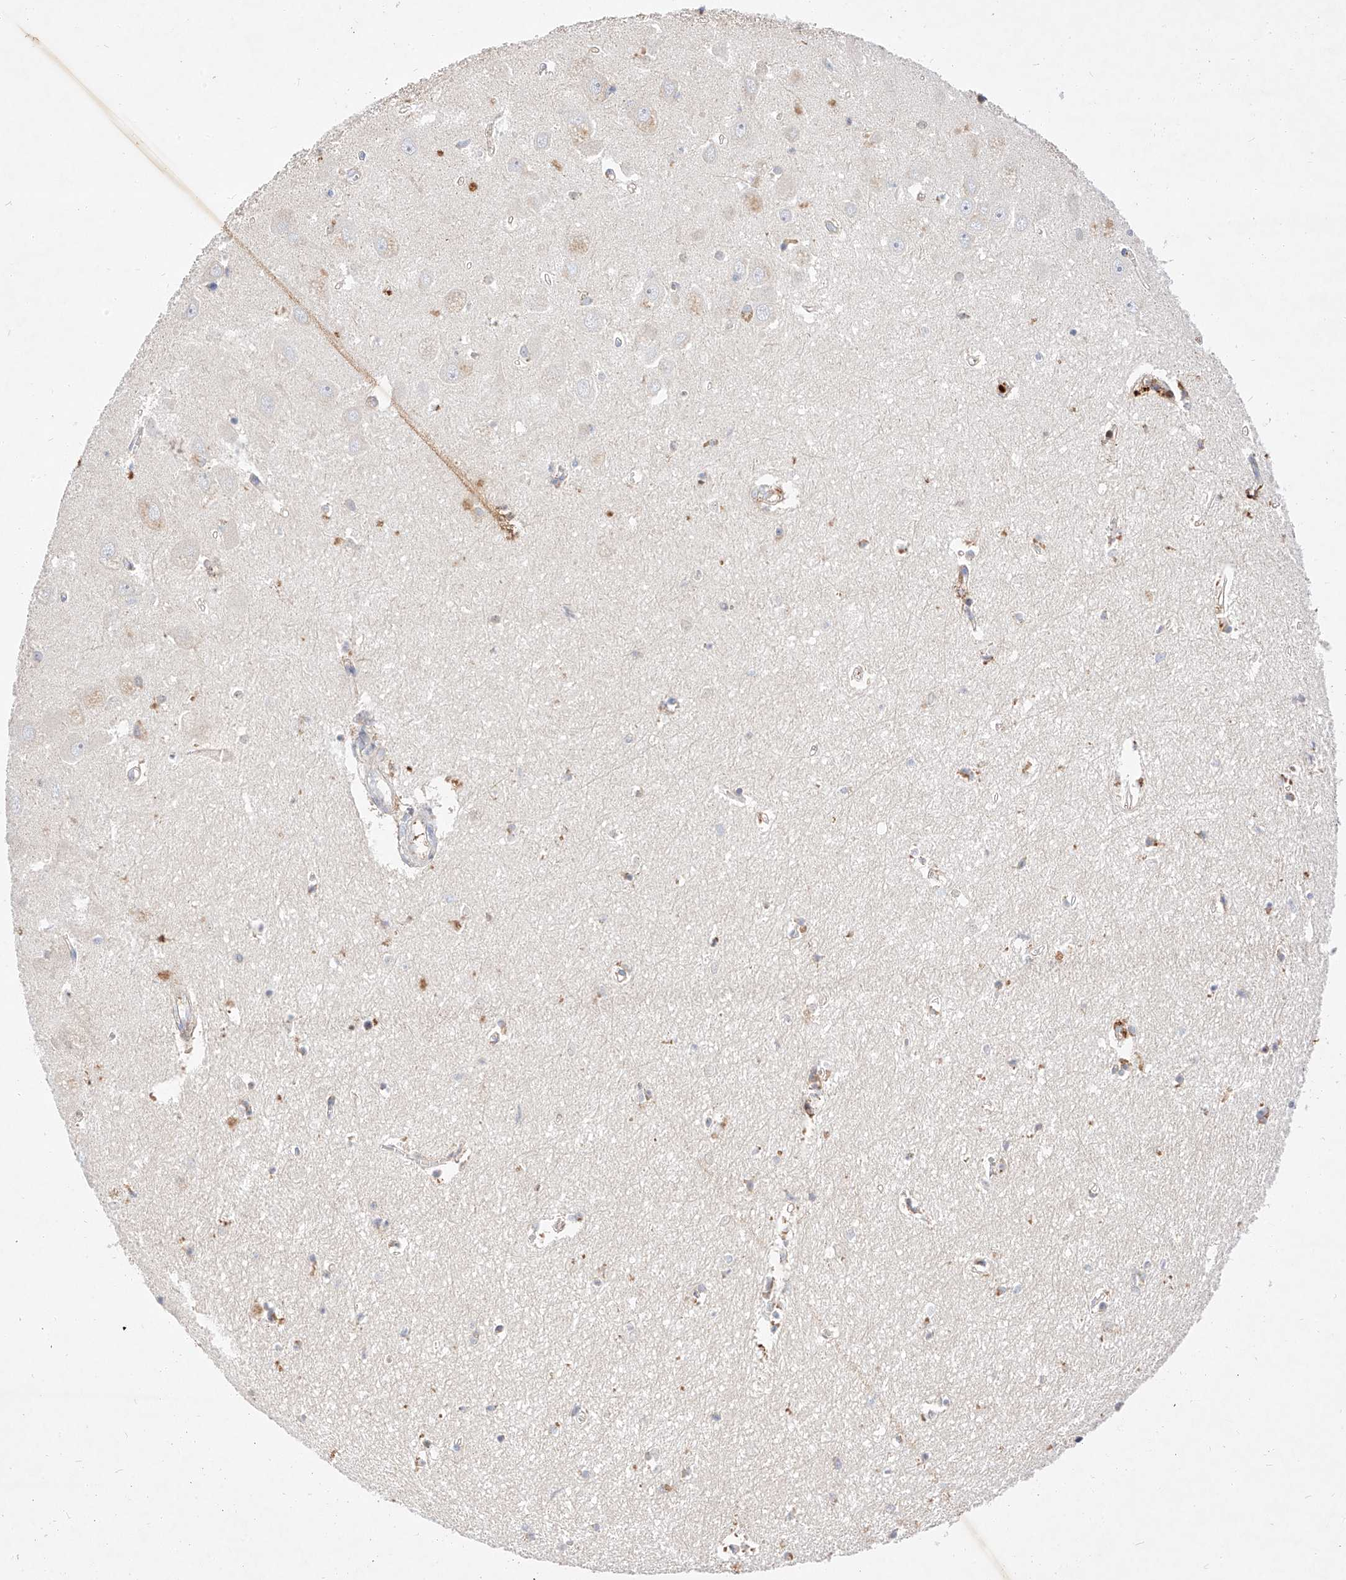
{"staining": {"intensity": "moderate", "quantity": "<25%", "location": "cytoplasmic/membranous"}, "tissue": "hippocampus", "cell_type": "Glial cells", "image_type": "normal", "snomed": [{"axis": "morphology", "description": "Normal tissue, NOS"}, {"axis": "topography", "description": "Hippocampus"}], "caption": "Immunohistochemical staining of benign hippocampus exhibits low levels of moderate cytoplasmic/membranous expression in approximately <25% of glial cells.", "gene": "OSGEPL1", "patient": {"sex": "female", "age": 64}}